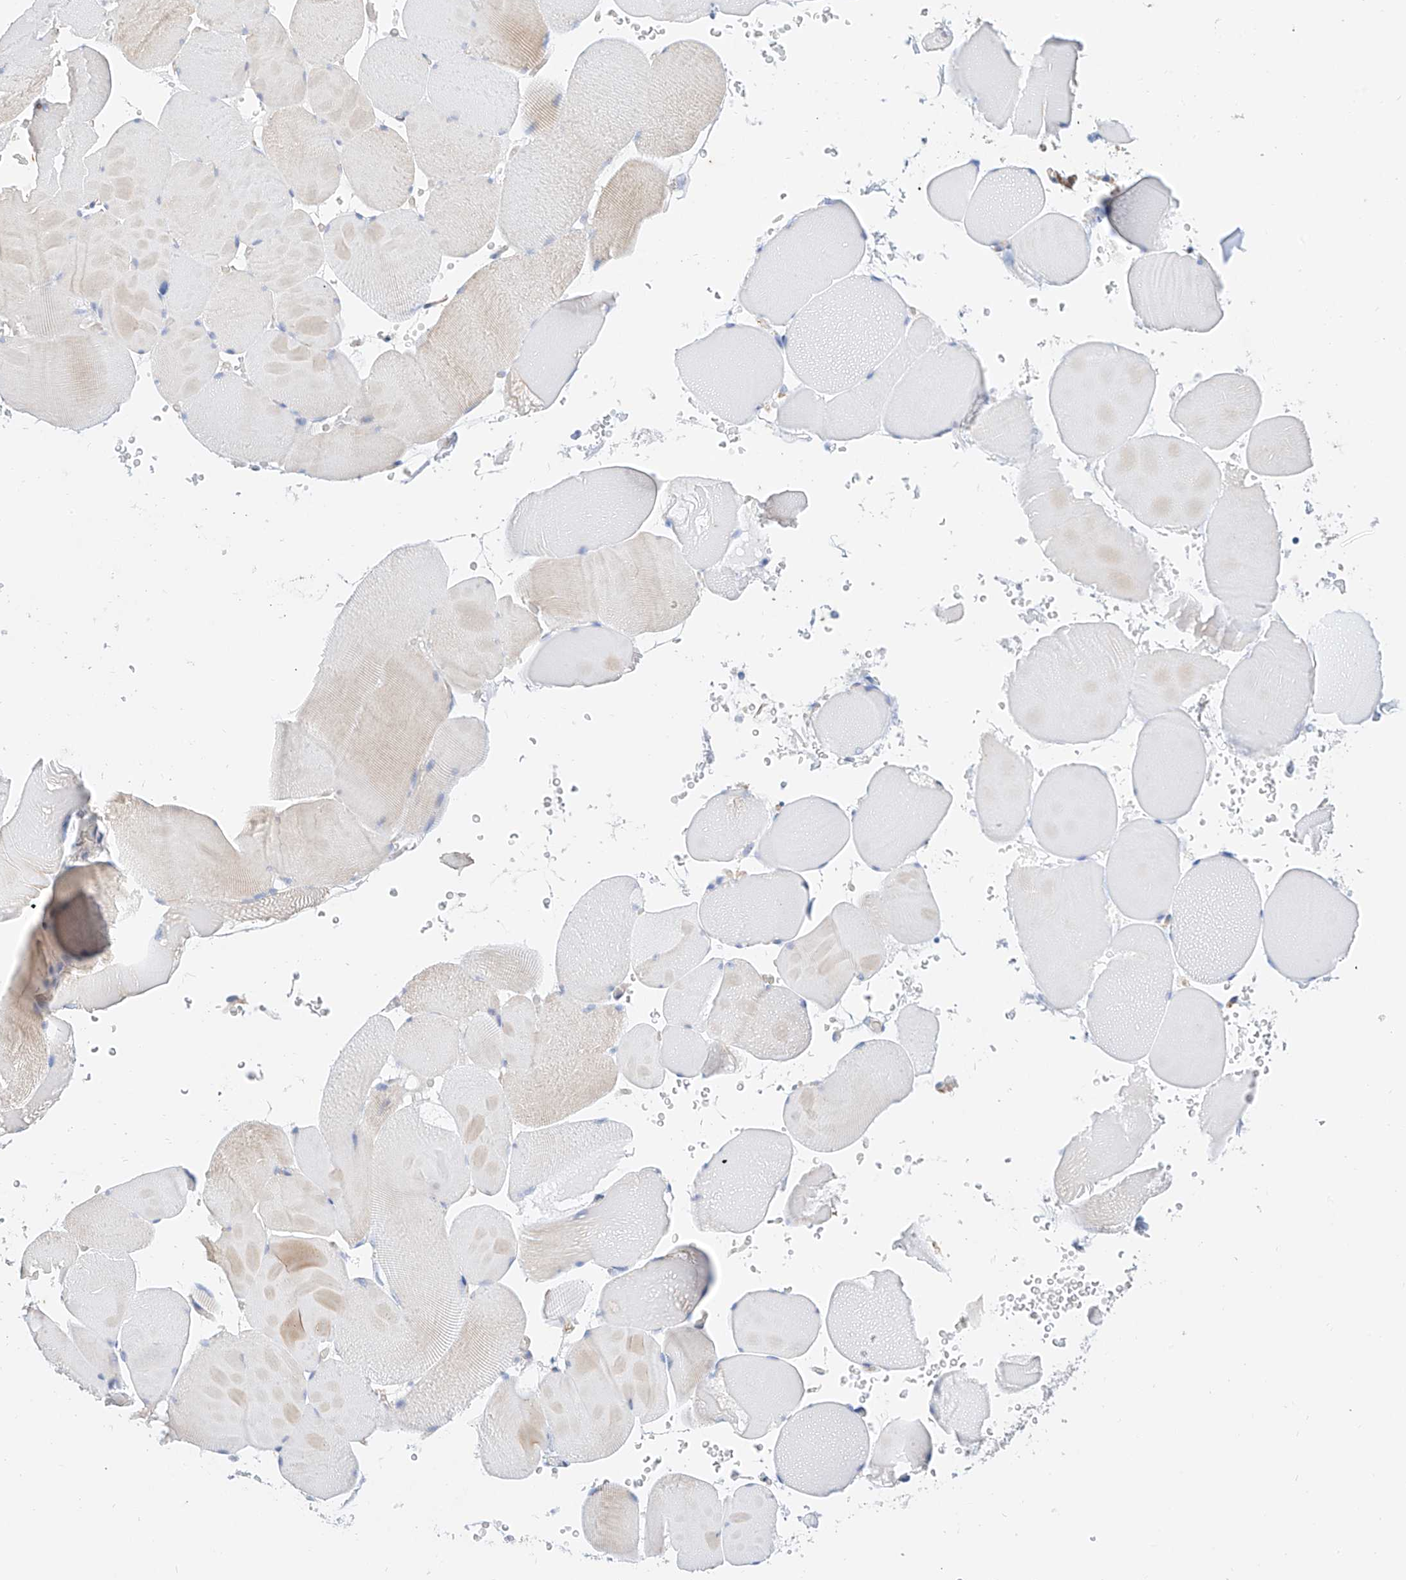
{"staining": {"intensity": "weak", "quantity": "<25%", "location": "cytoplasmic/membranous"}, "tissue": "skeletal muscle", "cell_type": "Myocytes", "image_type": "normal", "snomed": [{"axis": "morphology", "description": "Normal tissue, NOS"}, {"axis": "topography", "description": "Skeletal muscle"}], "caption": "An image of skeletal muscle stained for a protein exhibits no brown staining in myocytes.", "gene": "SBSPON", "patient": {"sex": "male", "age": 62}}